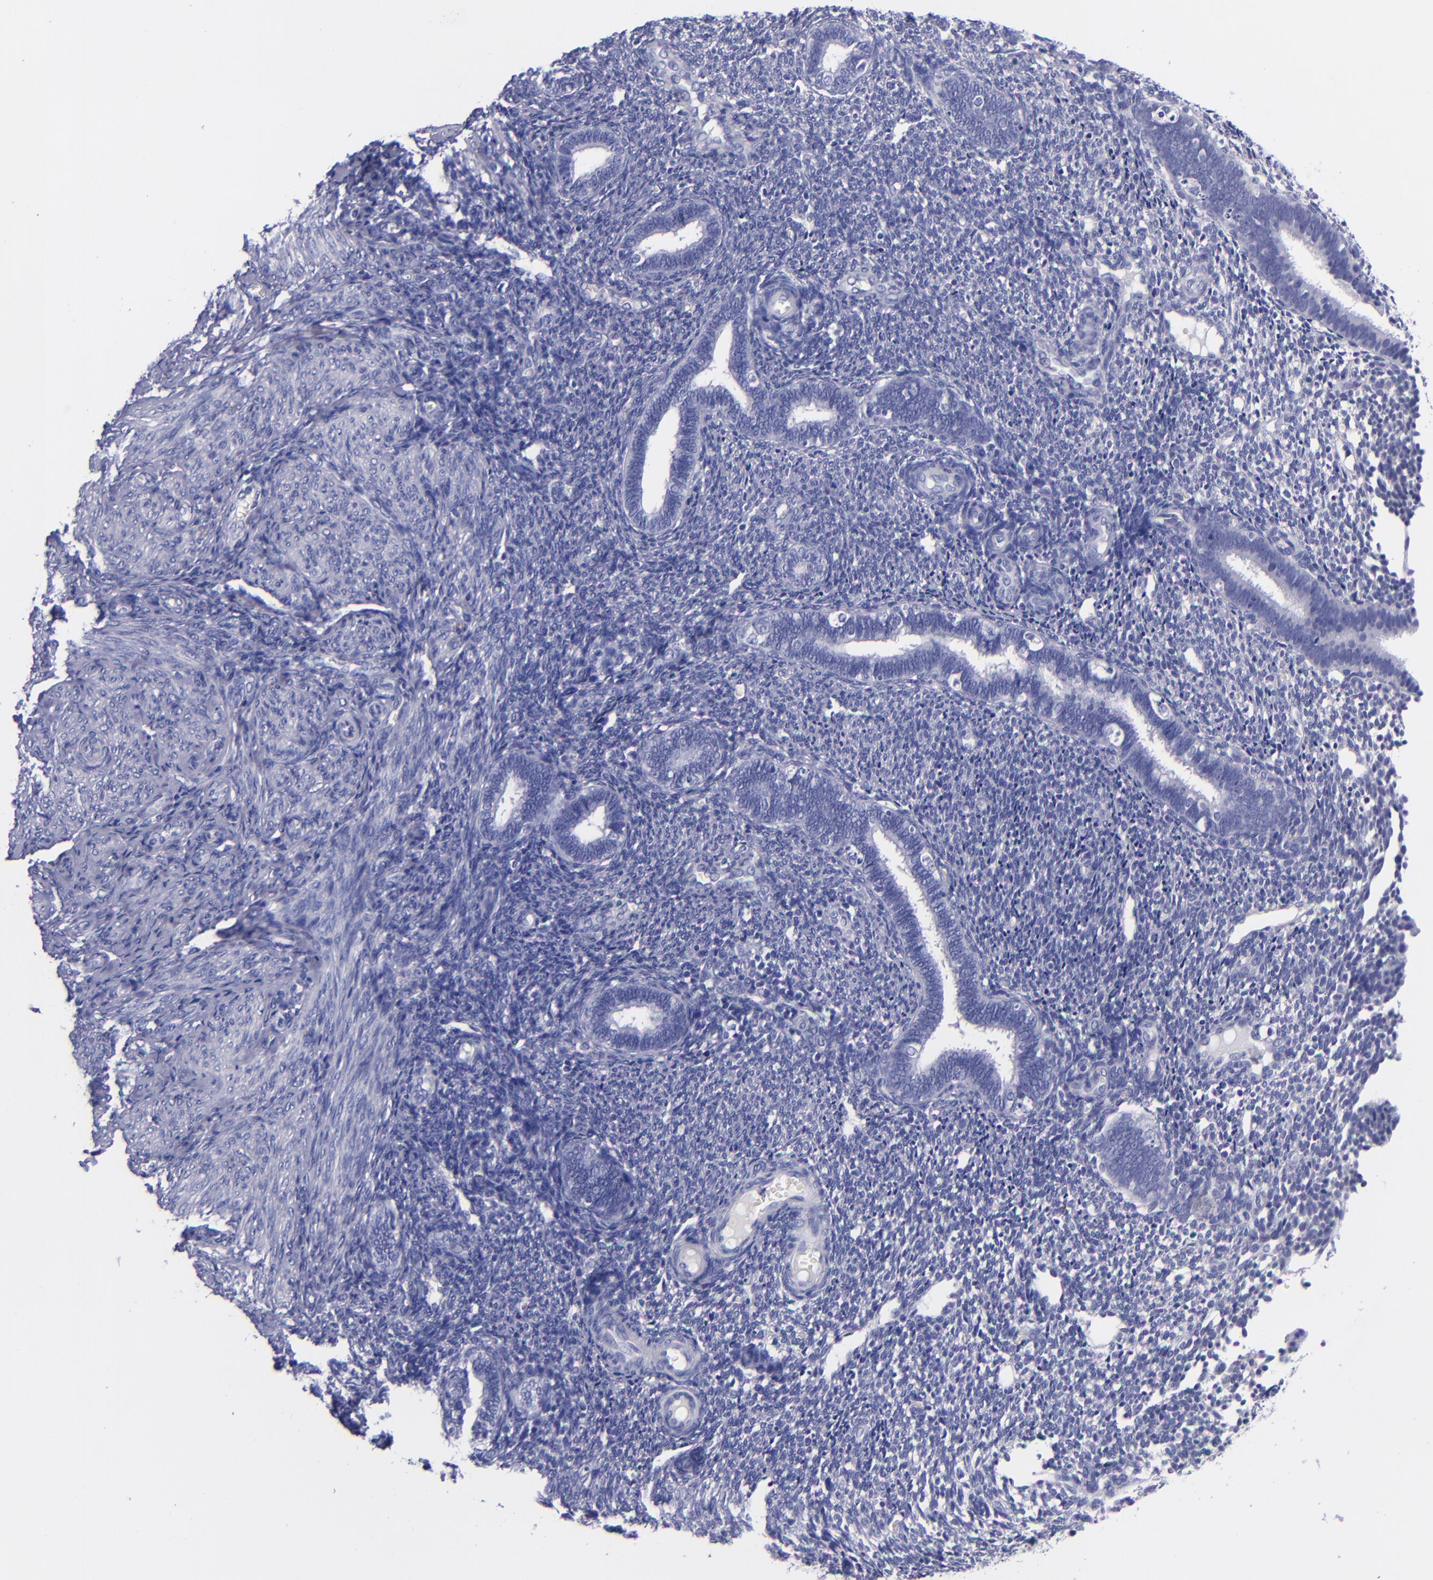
{"staining": {"intensity": "strong", "quantity": "<25%", "location": "cytoplasmic/membranous"}, "tissue": "endometrium", "cell_type": "Cells in endometrial stroma", "image_type": "normal", "snomed": [{"axis": "morphology", "description": "Normal tissue, NOS"}, {"axis": "topography", "description": "Endometrium"}], "caption": "This histopathology image exhibits immunohistochemistry (IHC) staining of unremarkable human endometrium, with medium strong cytoplasmic/membranous expression in about <25% of cells in endometrial stroma.", "gene": "SV2A", "patient": {"sex": "female", "age": 27}}